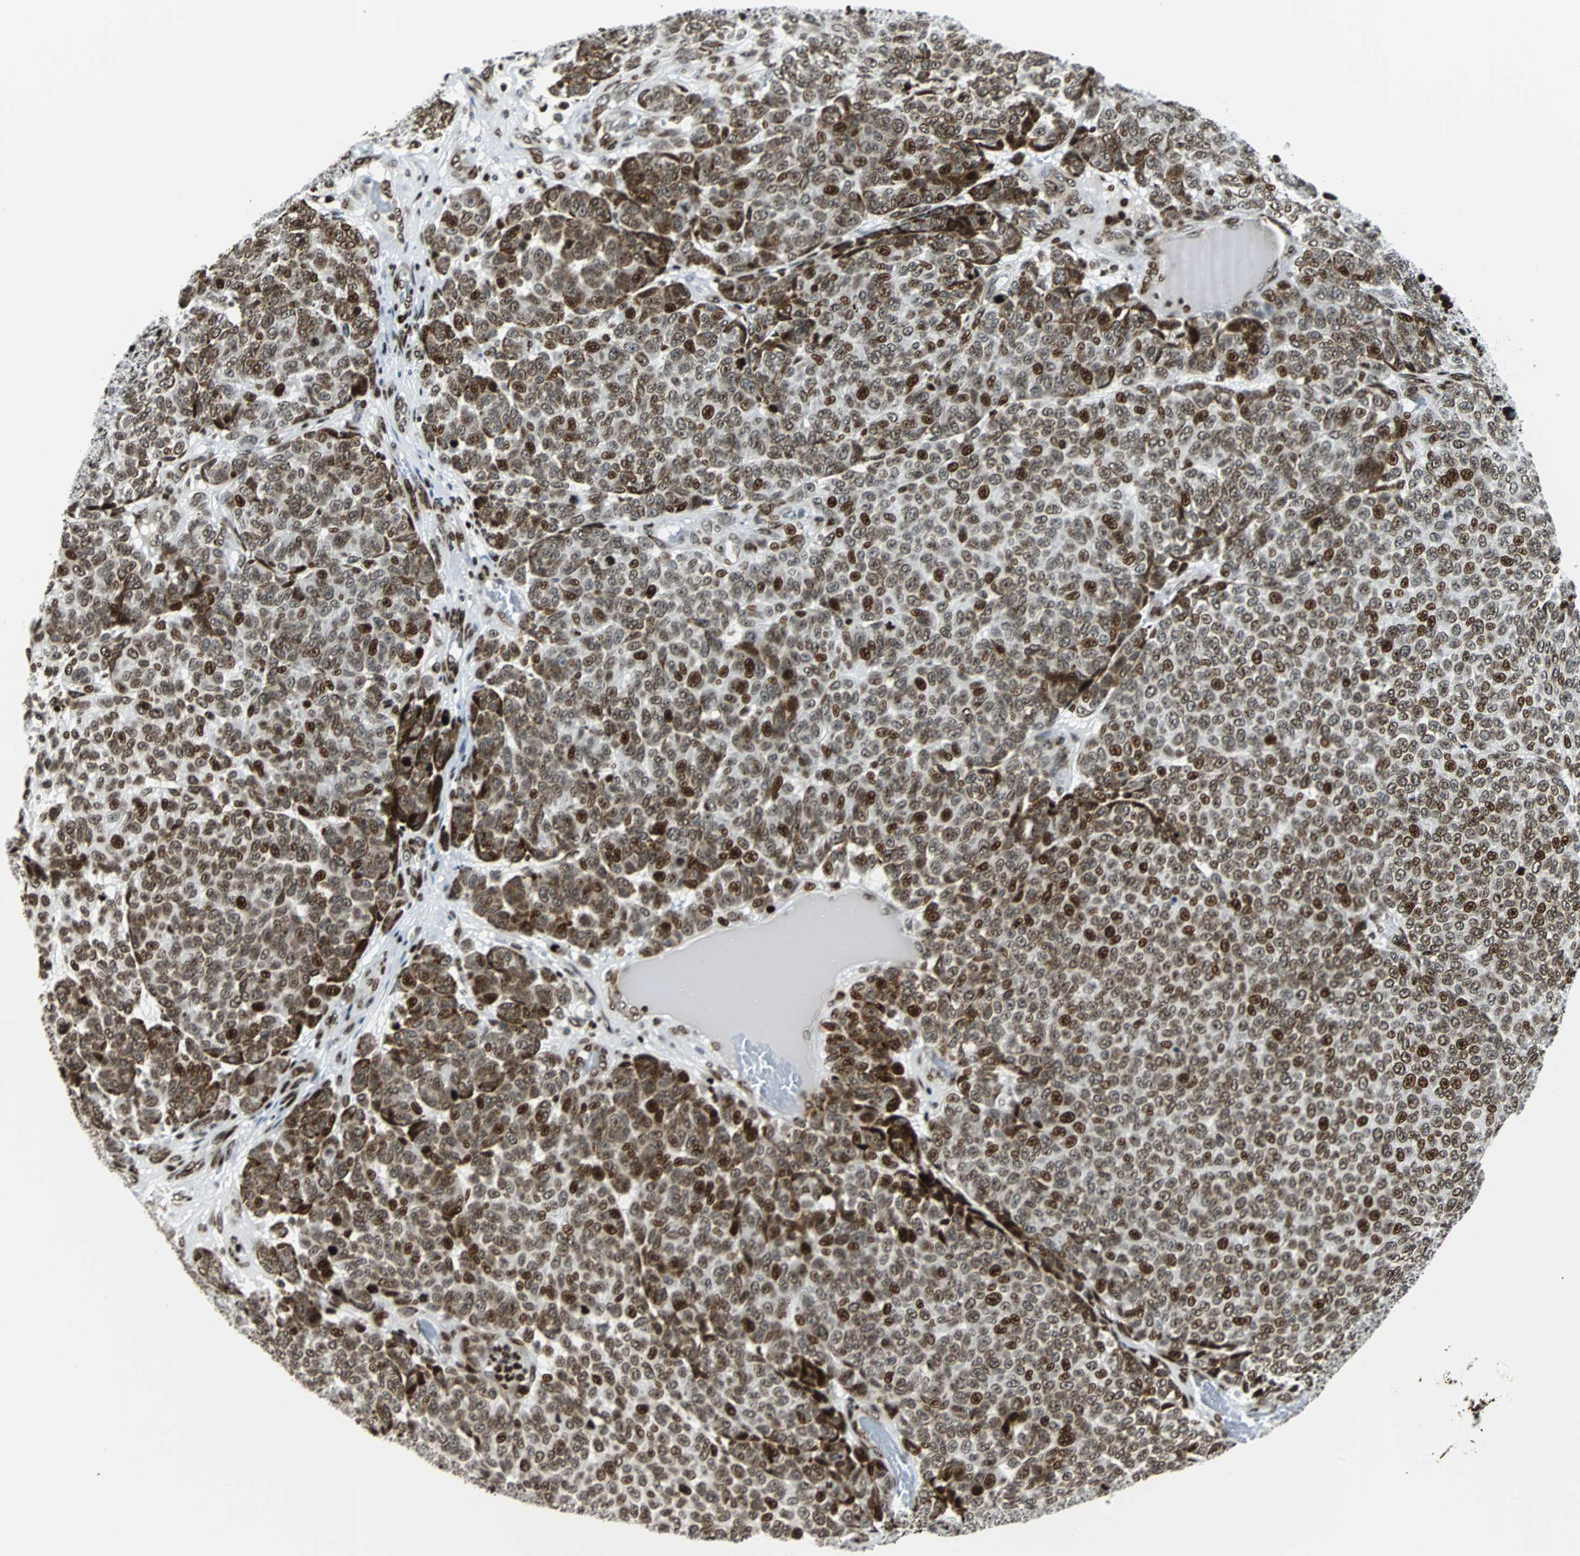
{"staining": {"intensity": "moderate", "quantity": ">75%", "location": "nuclear"}, "tissue": "melanoma", "cell_type": "Tumor cells", "image_type": "cancer", "snomed": [{"axis": "morphology", "description": "Malignant melanoma, NOS"}, {"axis": "topography", "description": "Skin"}], "caption": "Brown immunohistochemical staining in malignant melanoma reveals moderate nuclear staining in approximately >75% of tumor cells. Using DAB (3,3'-diaminobenzidine) (brown) and hematoxylin (blue) stains, captured at high magnification using brightfield microscopy.", "gene": "ZNF131", "patient": {"sex": "male", "age": 59}}